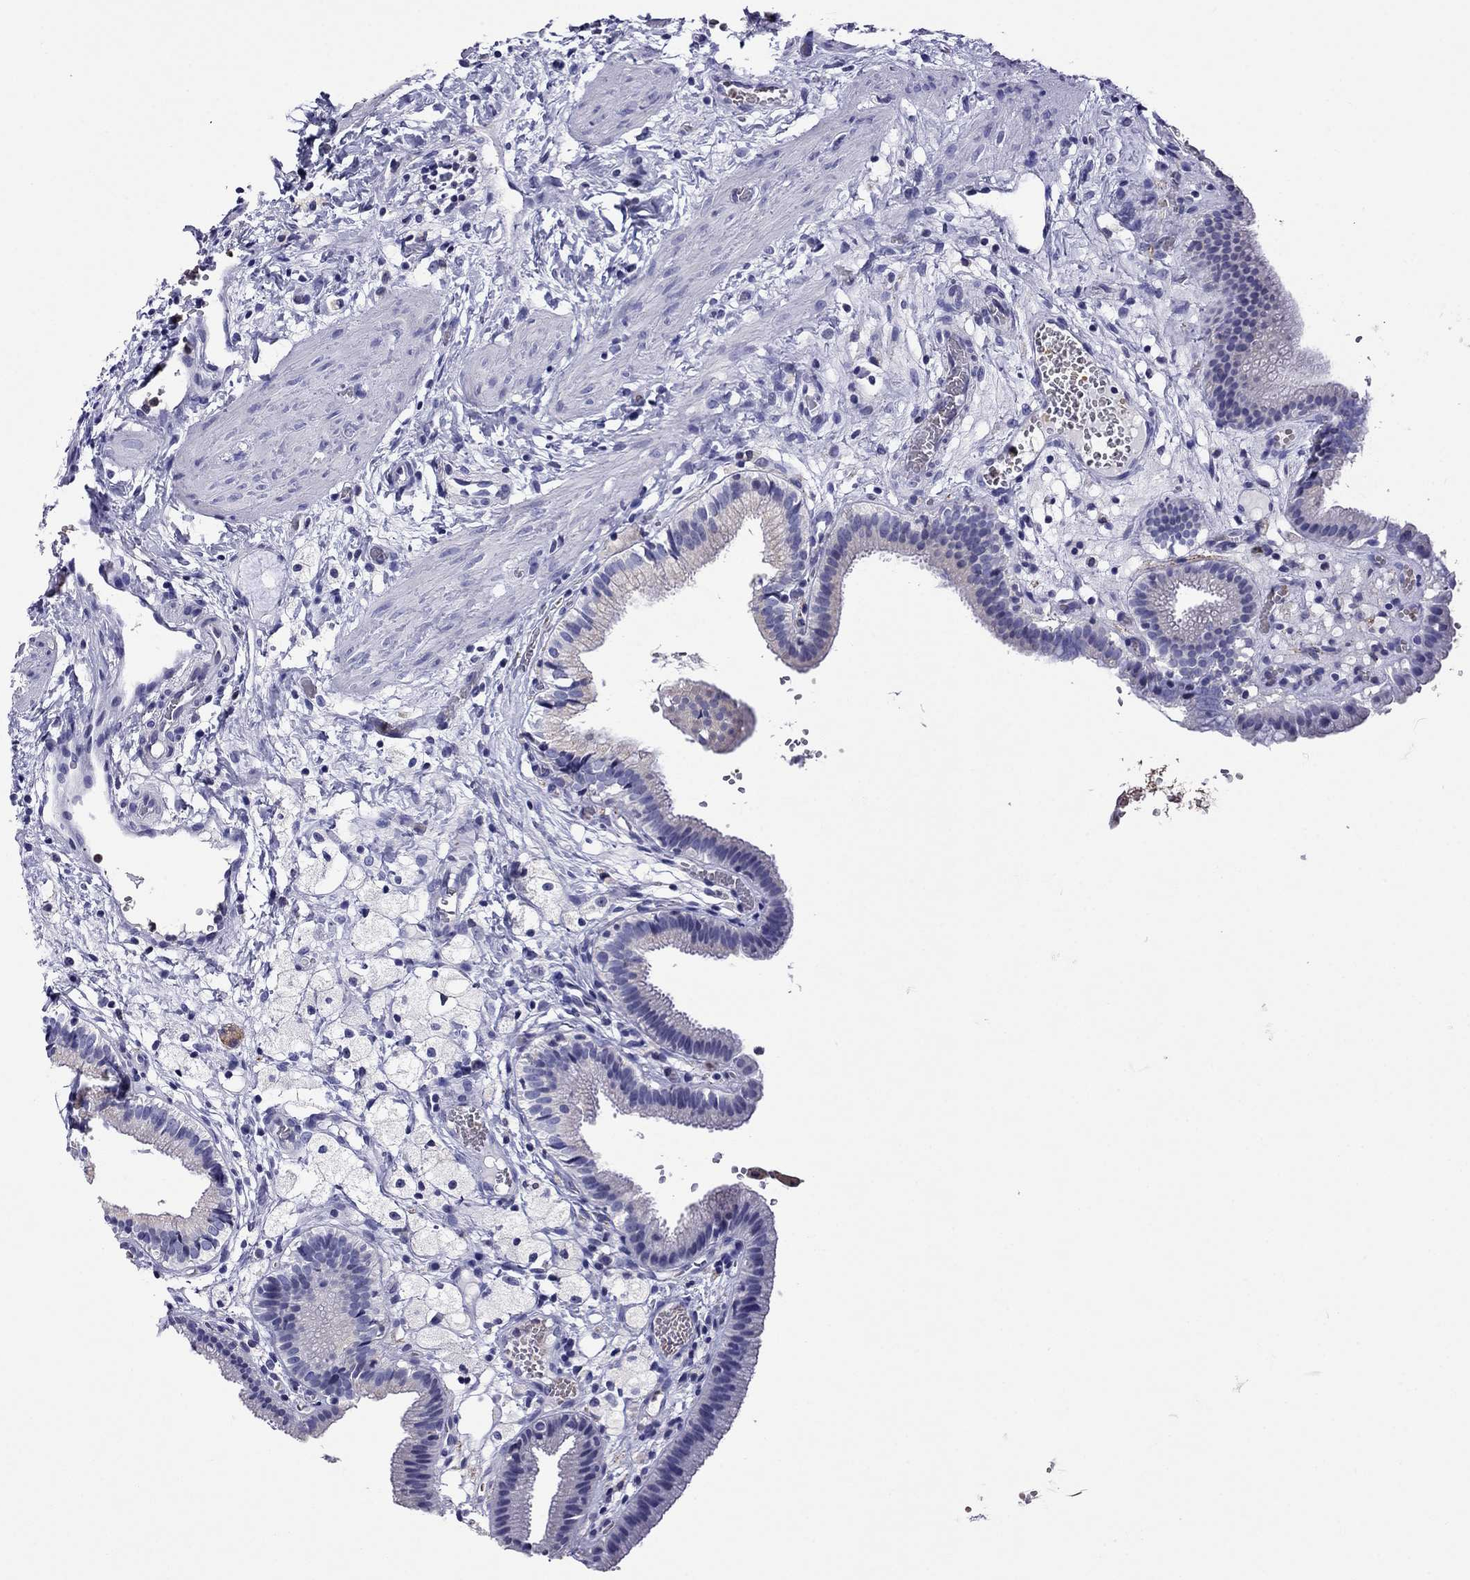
{"staining": {"intensity": "negative", "quantity": "none", "location": "none"}, "tissue": "gallbladder", "cell_type": "Glandular cells", "image_type": "normal", "snomed": [{"axis": "morphology", "description": "Normal tissue, NOS"}, {"axis": "topography", "description": "Gallbladder"}], "caption": "High magnification brightfield microscopy of normal gallbladder stained with DAB (brown) and counterstained with hematoxylin (blue): glandular cells show no significant positivity.", "gene": "SCG2", "patient": {"sex": "female", "age": 24}}